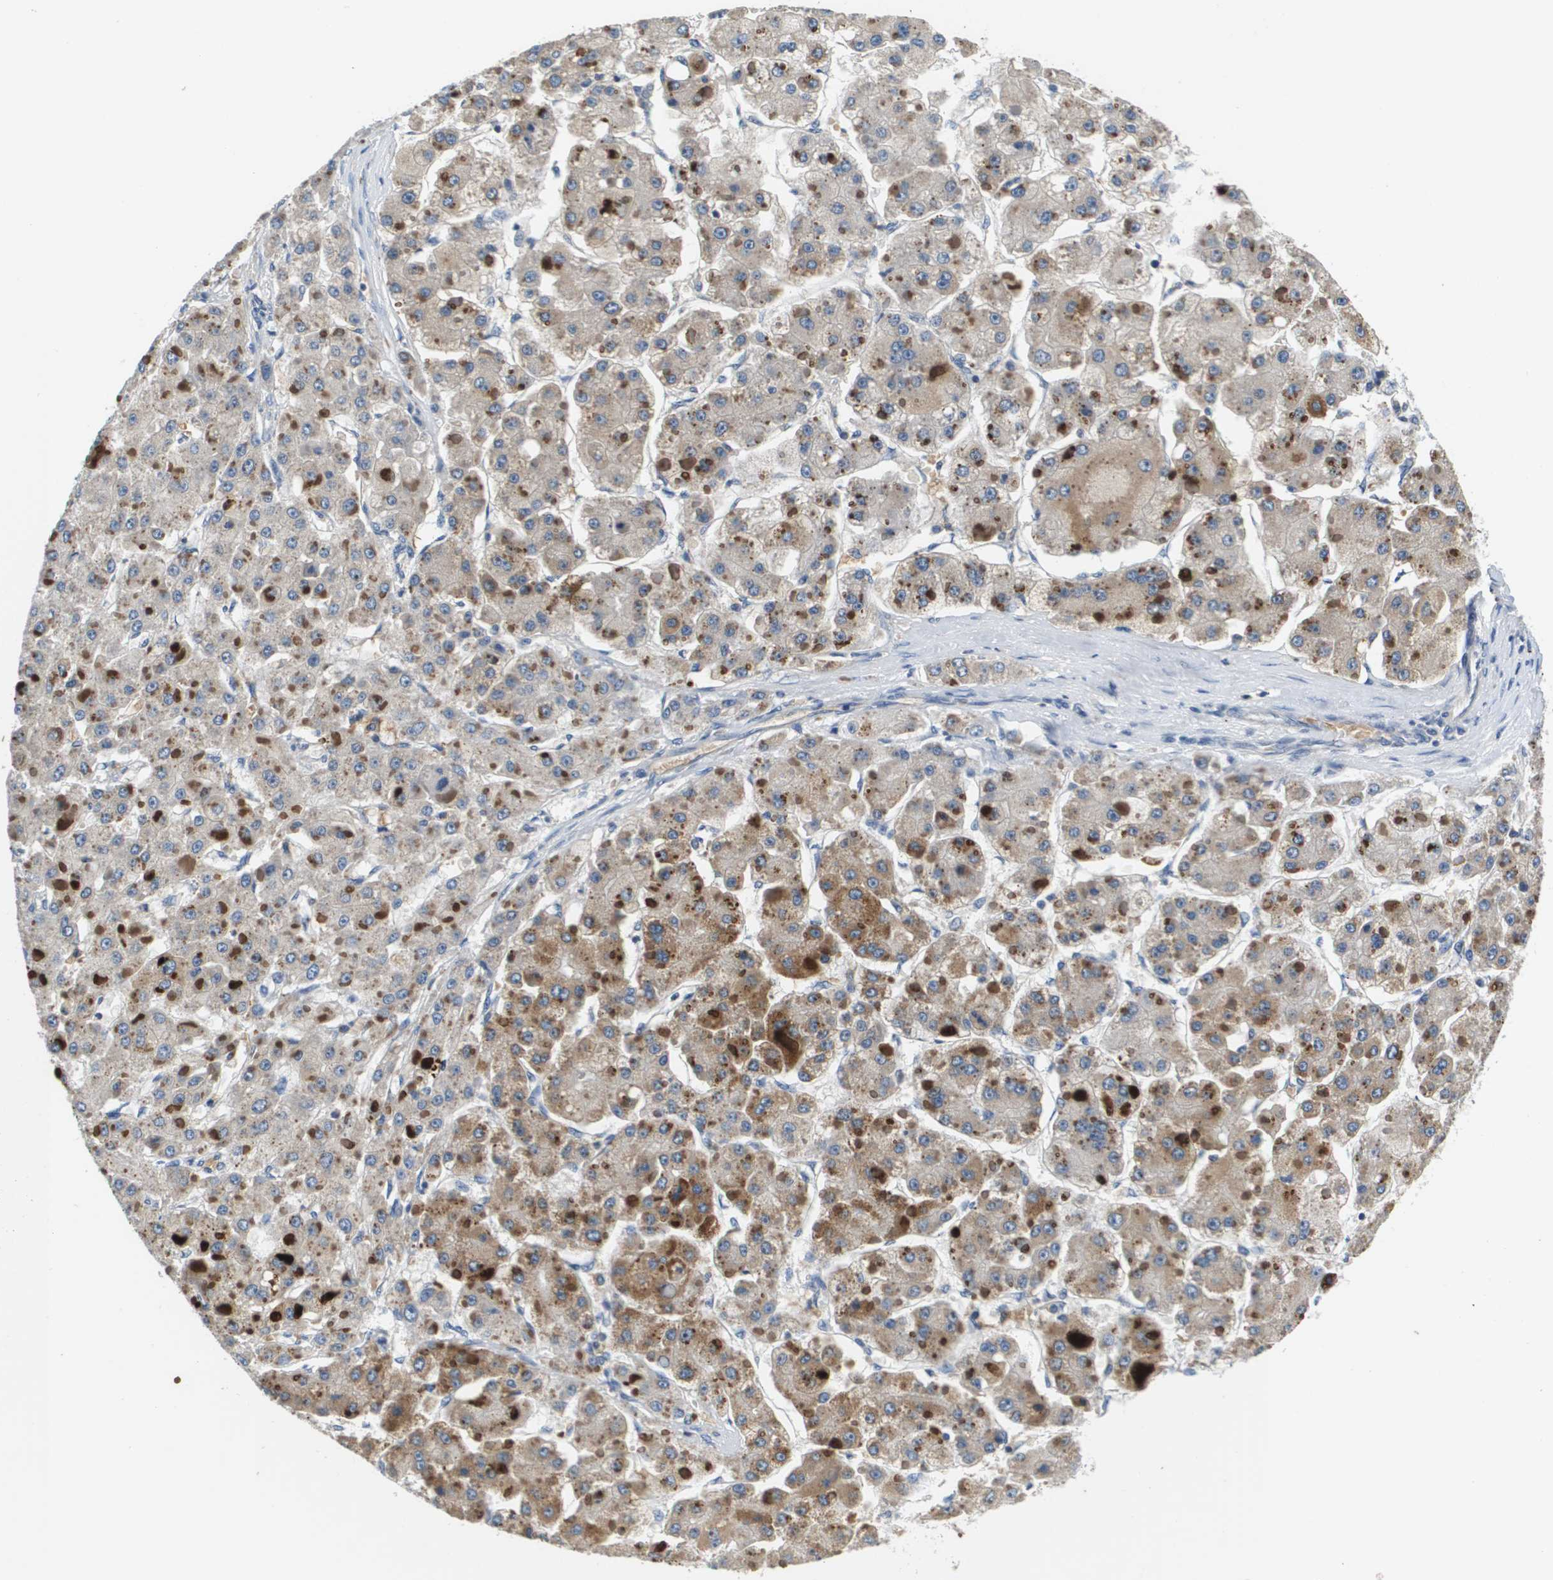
{"staining": {"intensity": "moderate", "quantity": "25%-75%", "location": "cytoplasmic/membranous"}, "tissue": "liver cancer", "cell_type": "Tumor cells", "image_type": "cancer", "snomed": [{"axis": "morphology", "description": "Carcinoma, Hepatocellular, NOS"}, {"axis": "topography", "description": "Liver"}], "caption": "This photomicrograph exhibits immunohistochemistry (IHC) staining of liver cancer, with medium moderate cytoplasmic/membranous expression in approximately 25%-75% of tumor cells.", "gene": "KCNQ5", "patient": {"sex": "female", "age": 73}}